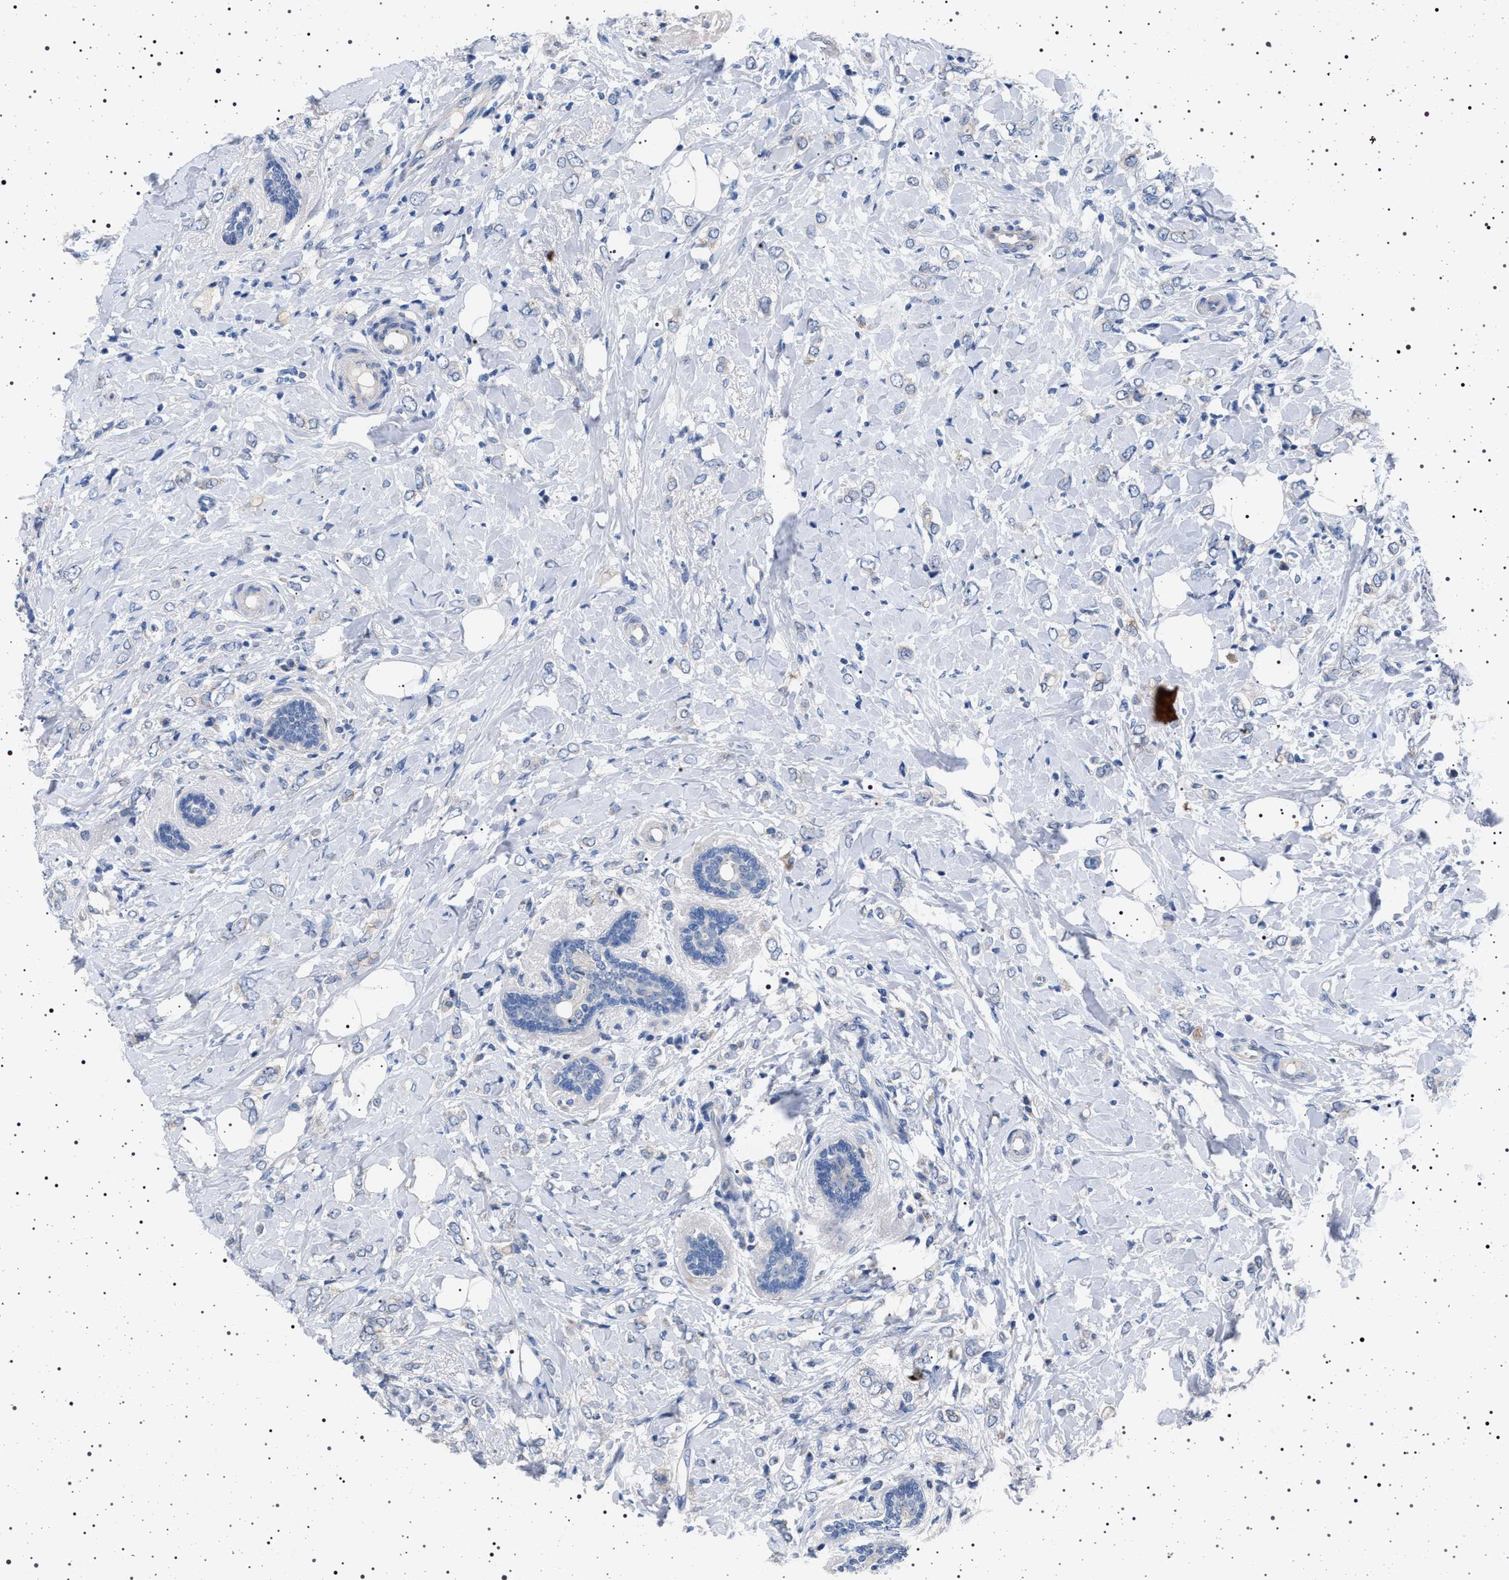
{"staining": {"intensity": "negative", "quantity": "none", "location": "none"}, "tissue": "breast cancer", "cell_type": "Tumor cells", "image_type": "cancer", "snomed": [{"axis": "morphology", "description": "Normal tissue, NOS"}, {"axis": "morphology", "description": "Lobular carcinoma"}, {"axis": "topography", "description": "Breast"}], "caption": "A micrograph of human breast lobular carcinoma is negative for staining in tumor cells.", "gene": "NAT9", "patient": {"sex": "female", "age": 47}}